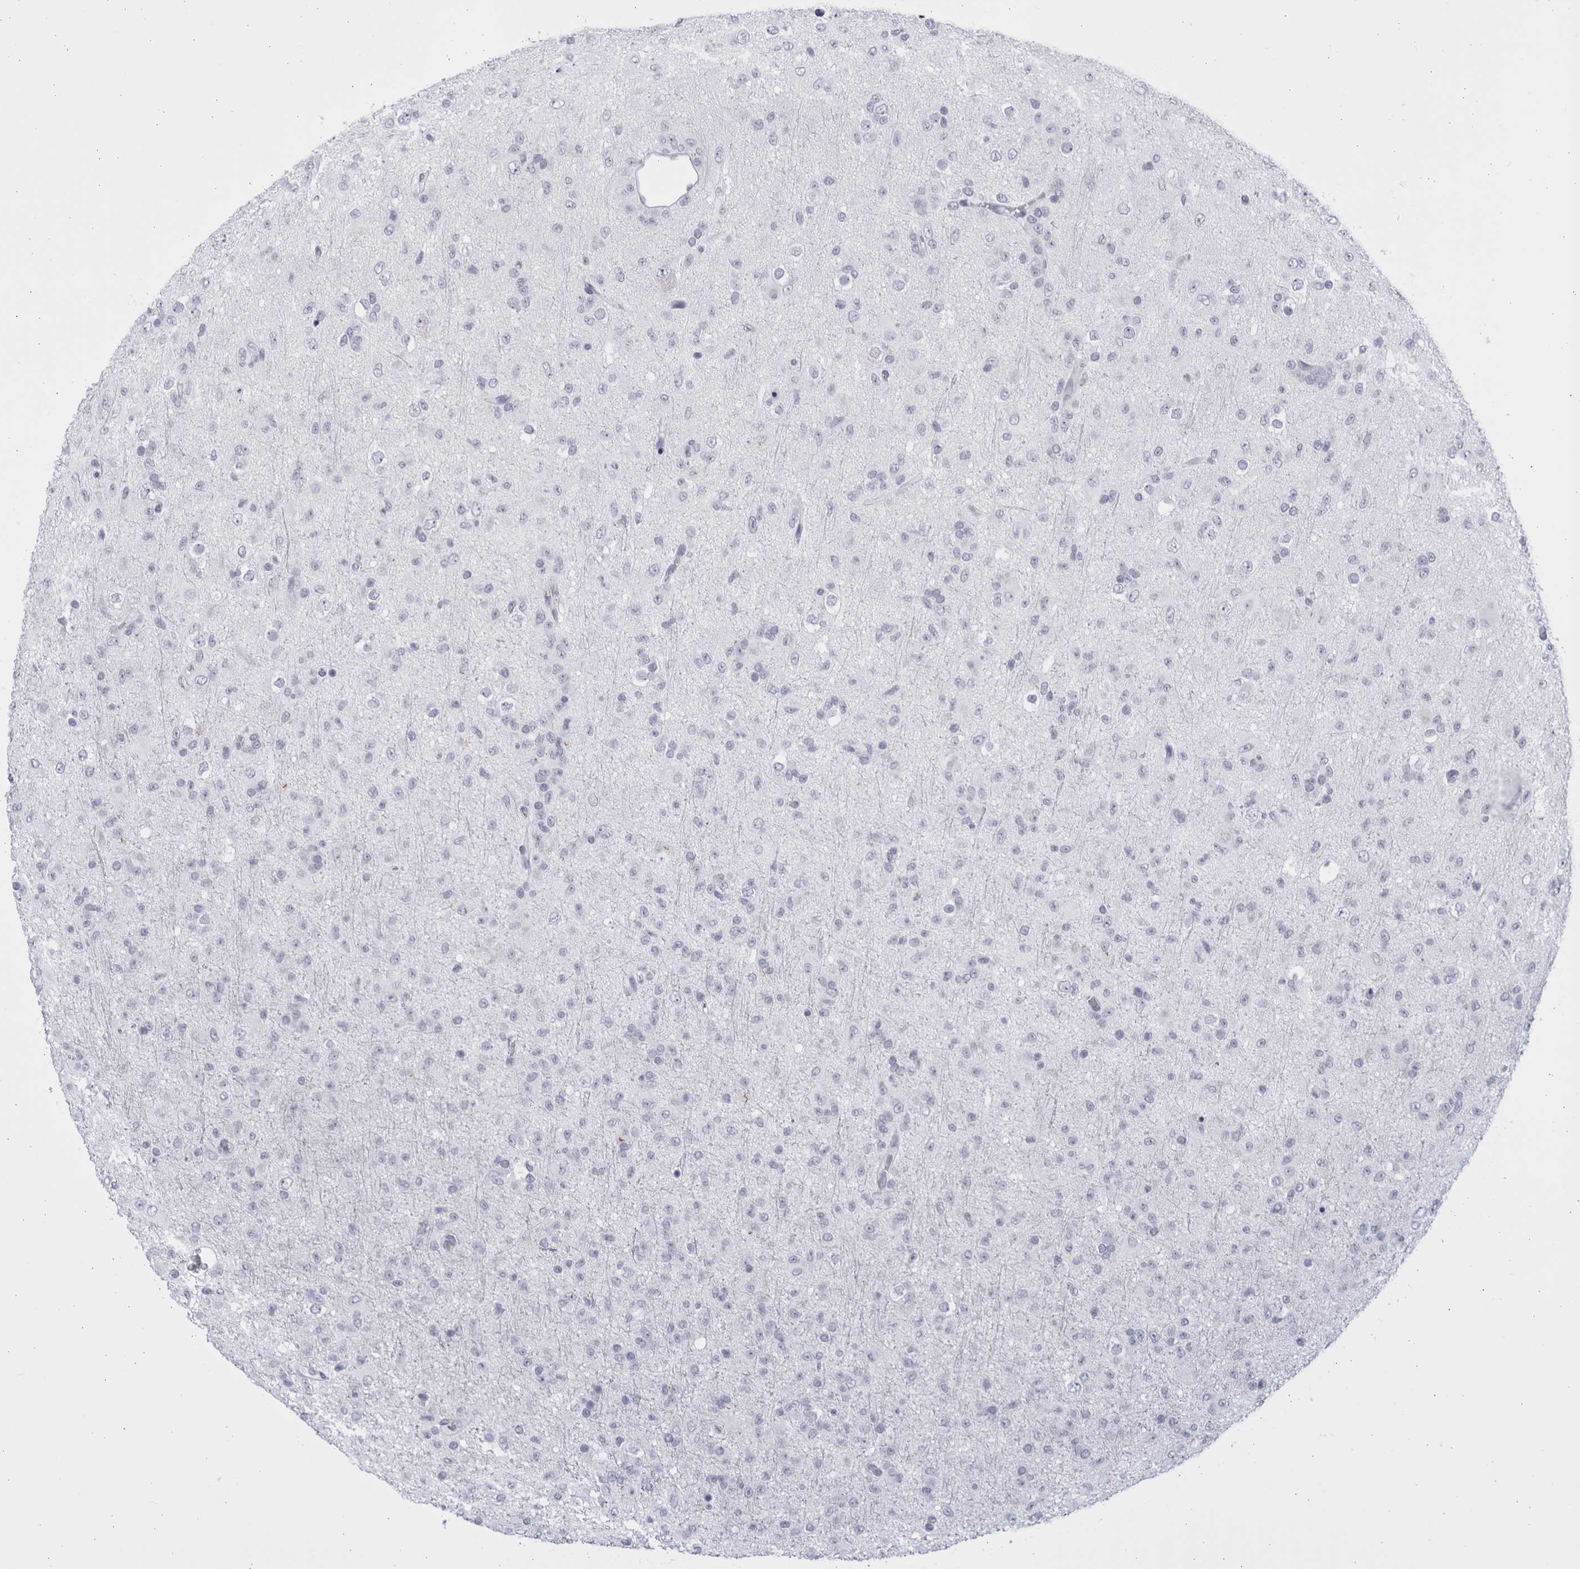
{"staining": {"intensity": "negative", "quantity": "none", "location": "none"}, "tissue": "glioma", "cell_type": "Tumor cells", "image_type": "cancer", "snomed": [{"axis": "morphology", "description": "Glioma, malignant, Low grade"}, {"axis": "topography", "description": "Brain"}], "caption": "Photomicrograph shows no protein expression in tumor cells of glioma tissue.", "gene": "CCDC181", "patient": {"sex": "male", "age": 65}}